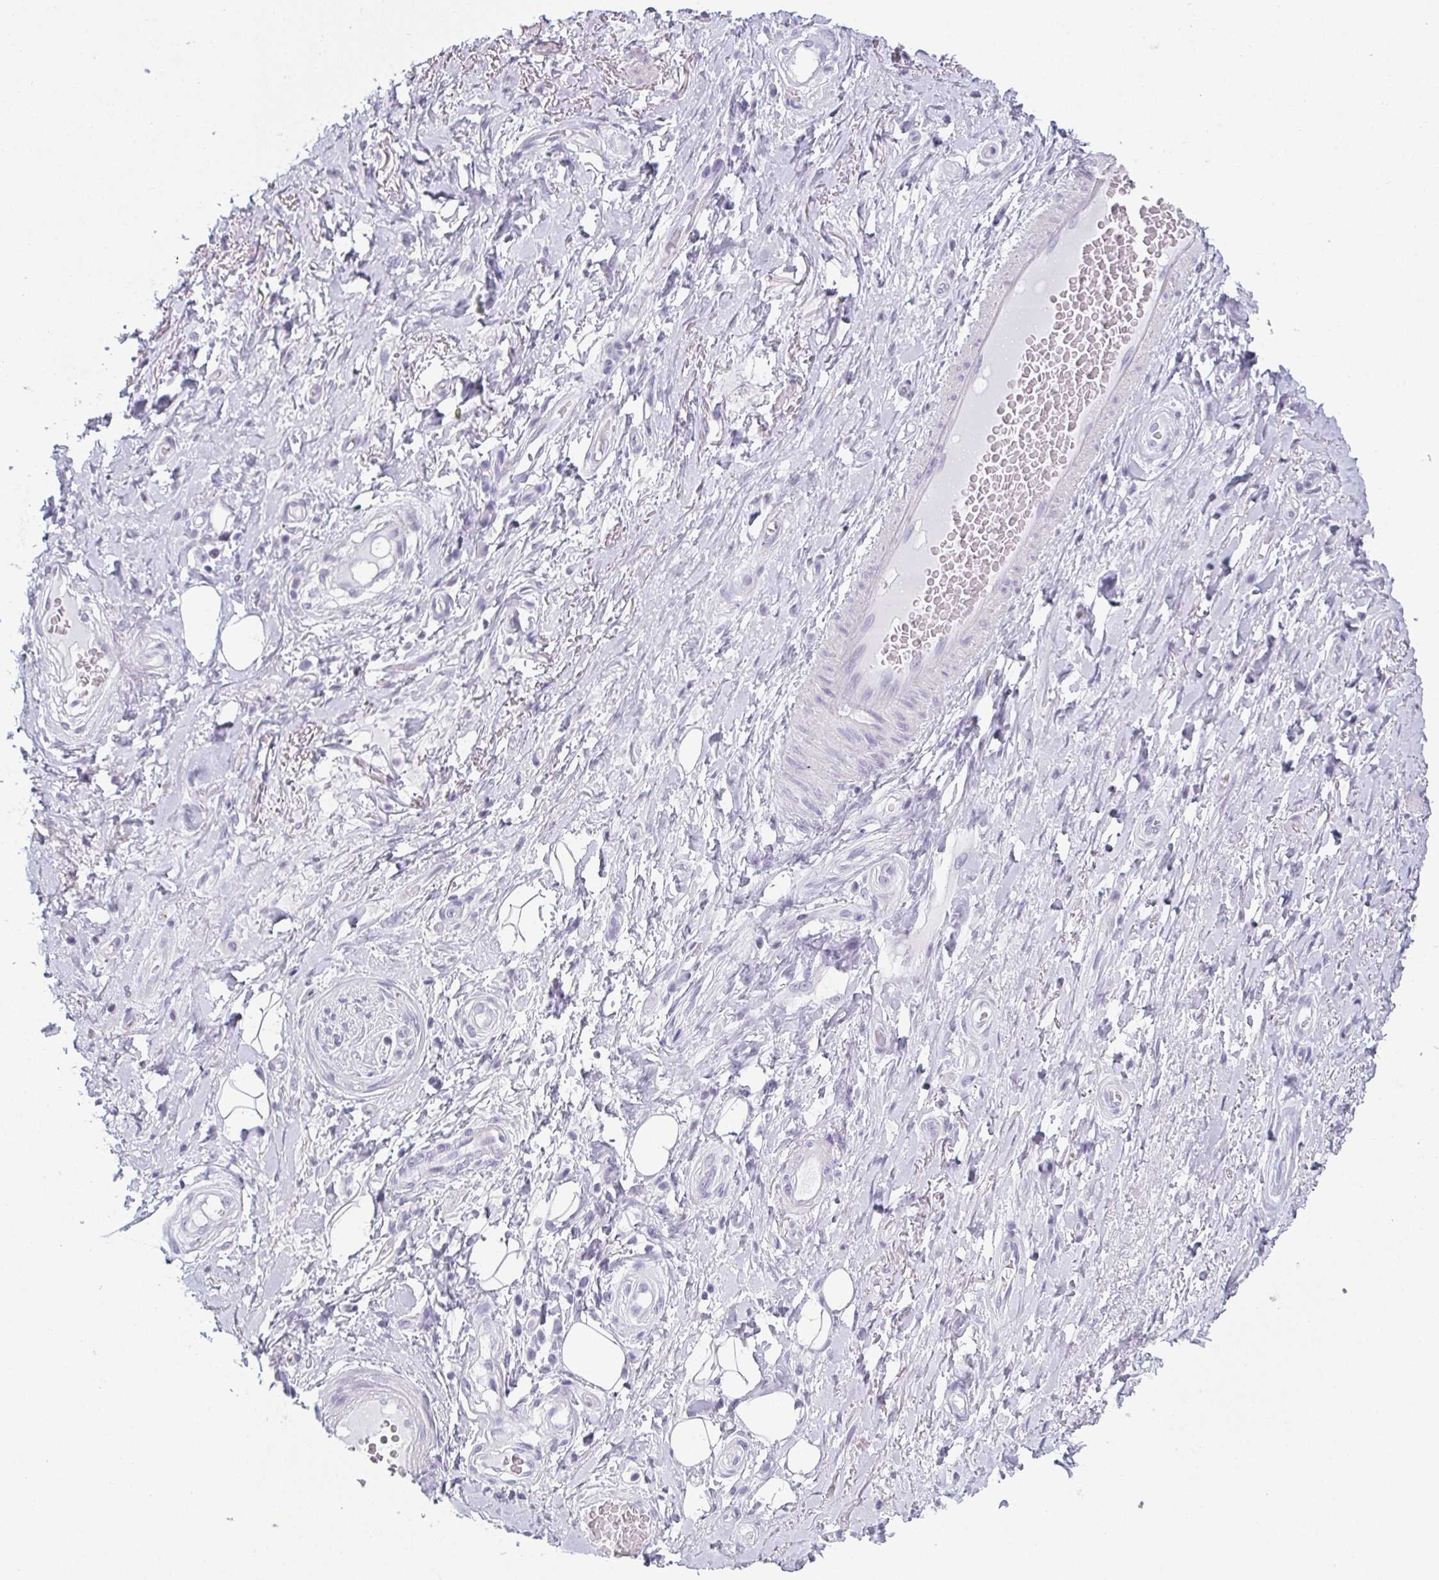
{"staining": {"intensity": "negative", "quantity": "none", "location": "none"}, "tissue": "adipose tissue", "cell_type": "Adipocytes", "image_type": "normal", "snomed": [{"axis": "morphology", "description": "Normal tissue, NOS"}, {"axis": "topography", "description": "Anal"}, {"axis": "topography", "description": "Peripheral nerve tissue"}], "caption": "IHC photomicrograph of normal adipose tissue stained for a protein (brown), which exhibits no positivity in adipocytes. (DAB (3,3'-diaminobenzidine) immunohistochemistry (IHC) visualized using brightfield microscopy, high magnification).", "gene": "PYCR3", "patient": {"sex": "male", "age": 53}}